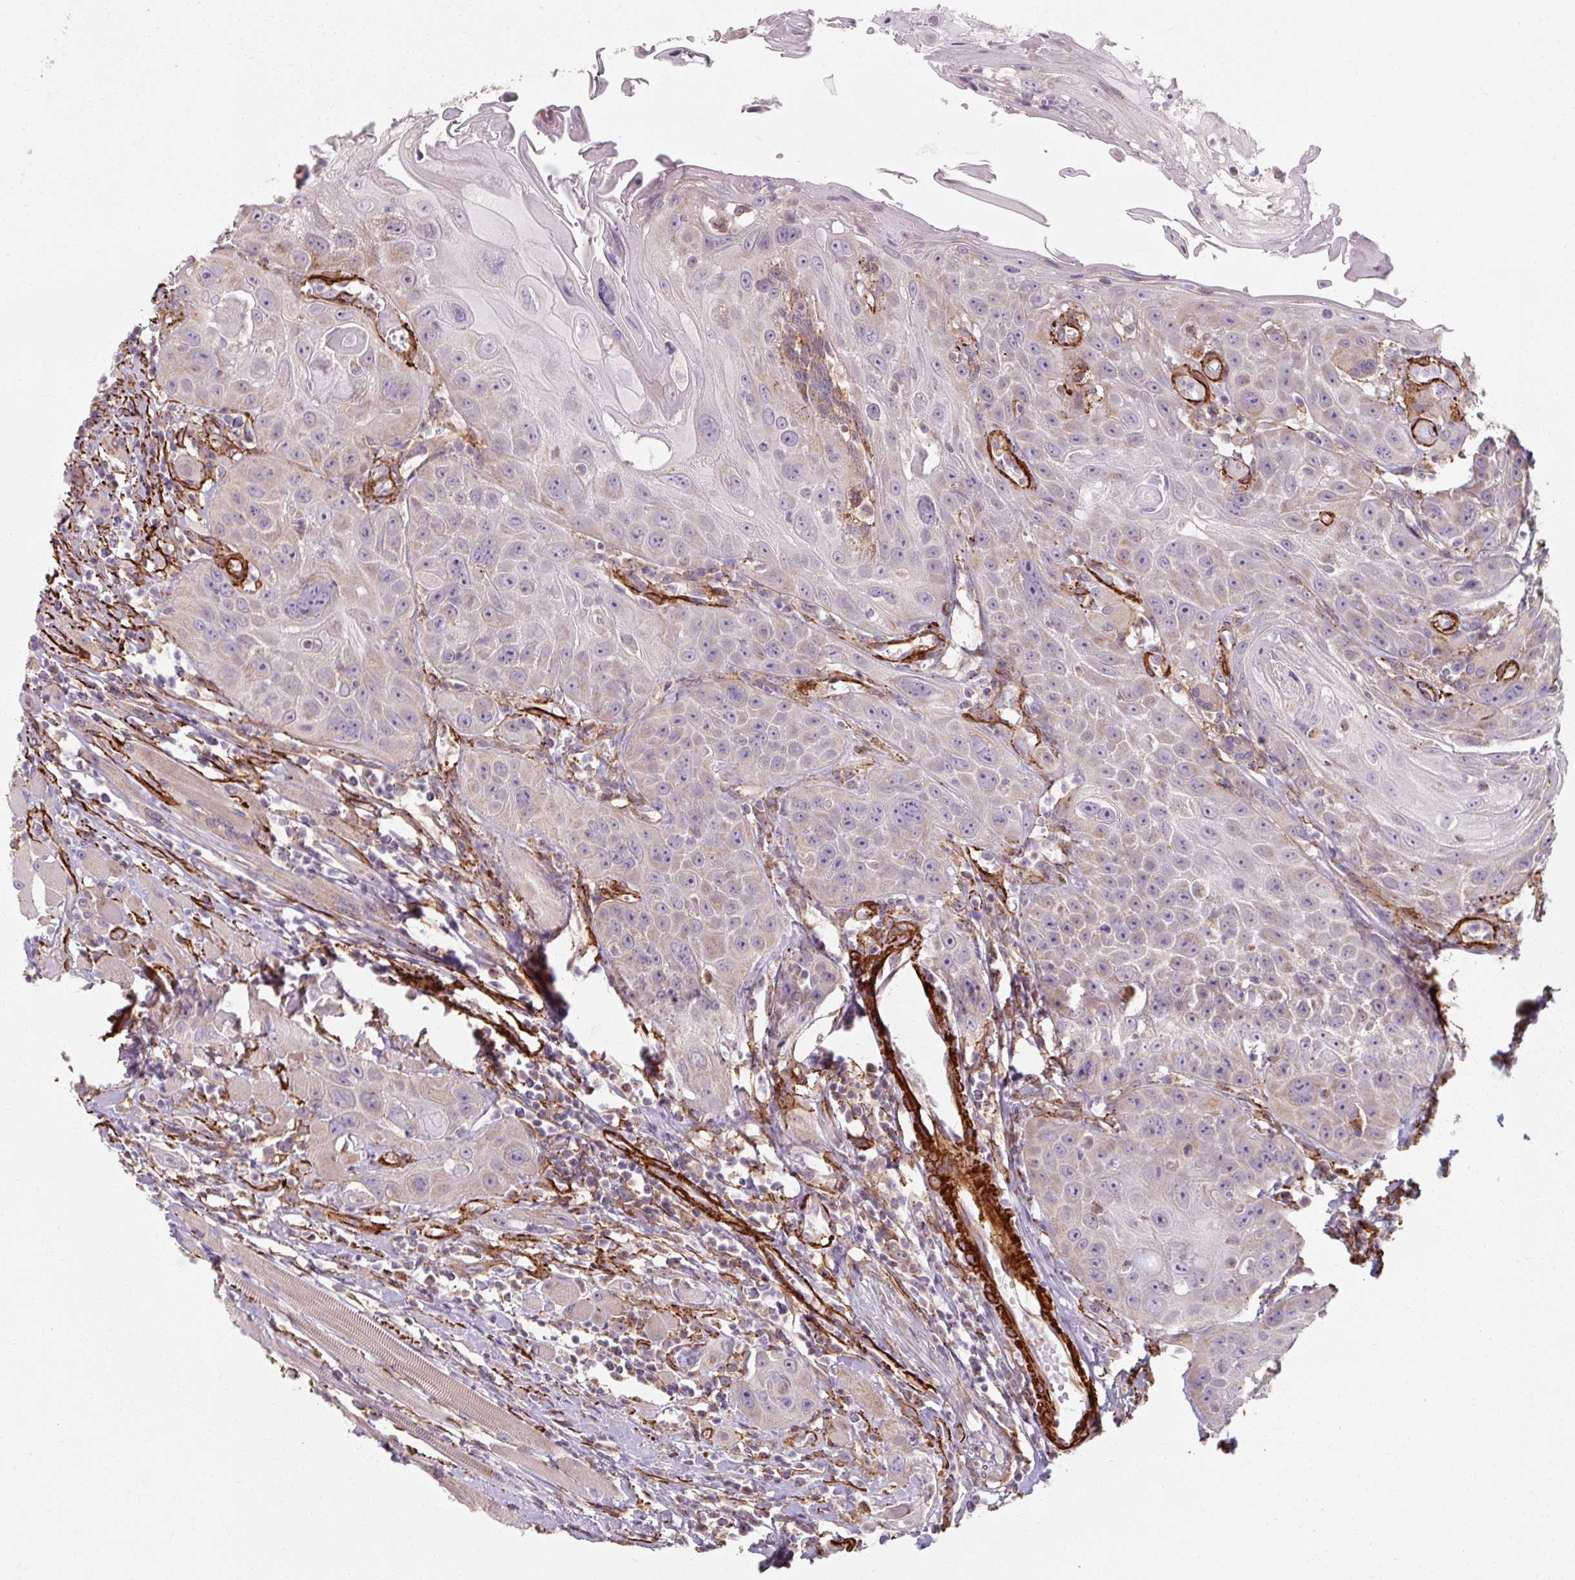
{"staining": {"intensity": "weak", "quantity": "<25%", "location": "cytoplasmic/membranous"}, "tissue": "head and neck cancer", "cell_type": "Tumor cells", "image_type": "cancer", "snomed": [{"axis": "morphology", "description": "Squamous cell carcinoma, NOS"}, {"axis": "topography", "description": "Head-Neck"}], "caption": "Tumor cells show no significant protein expression in head and neck cancer.", "gene": "MRPS5", "patient": {"sex": "female", "age": 59}}